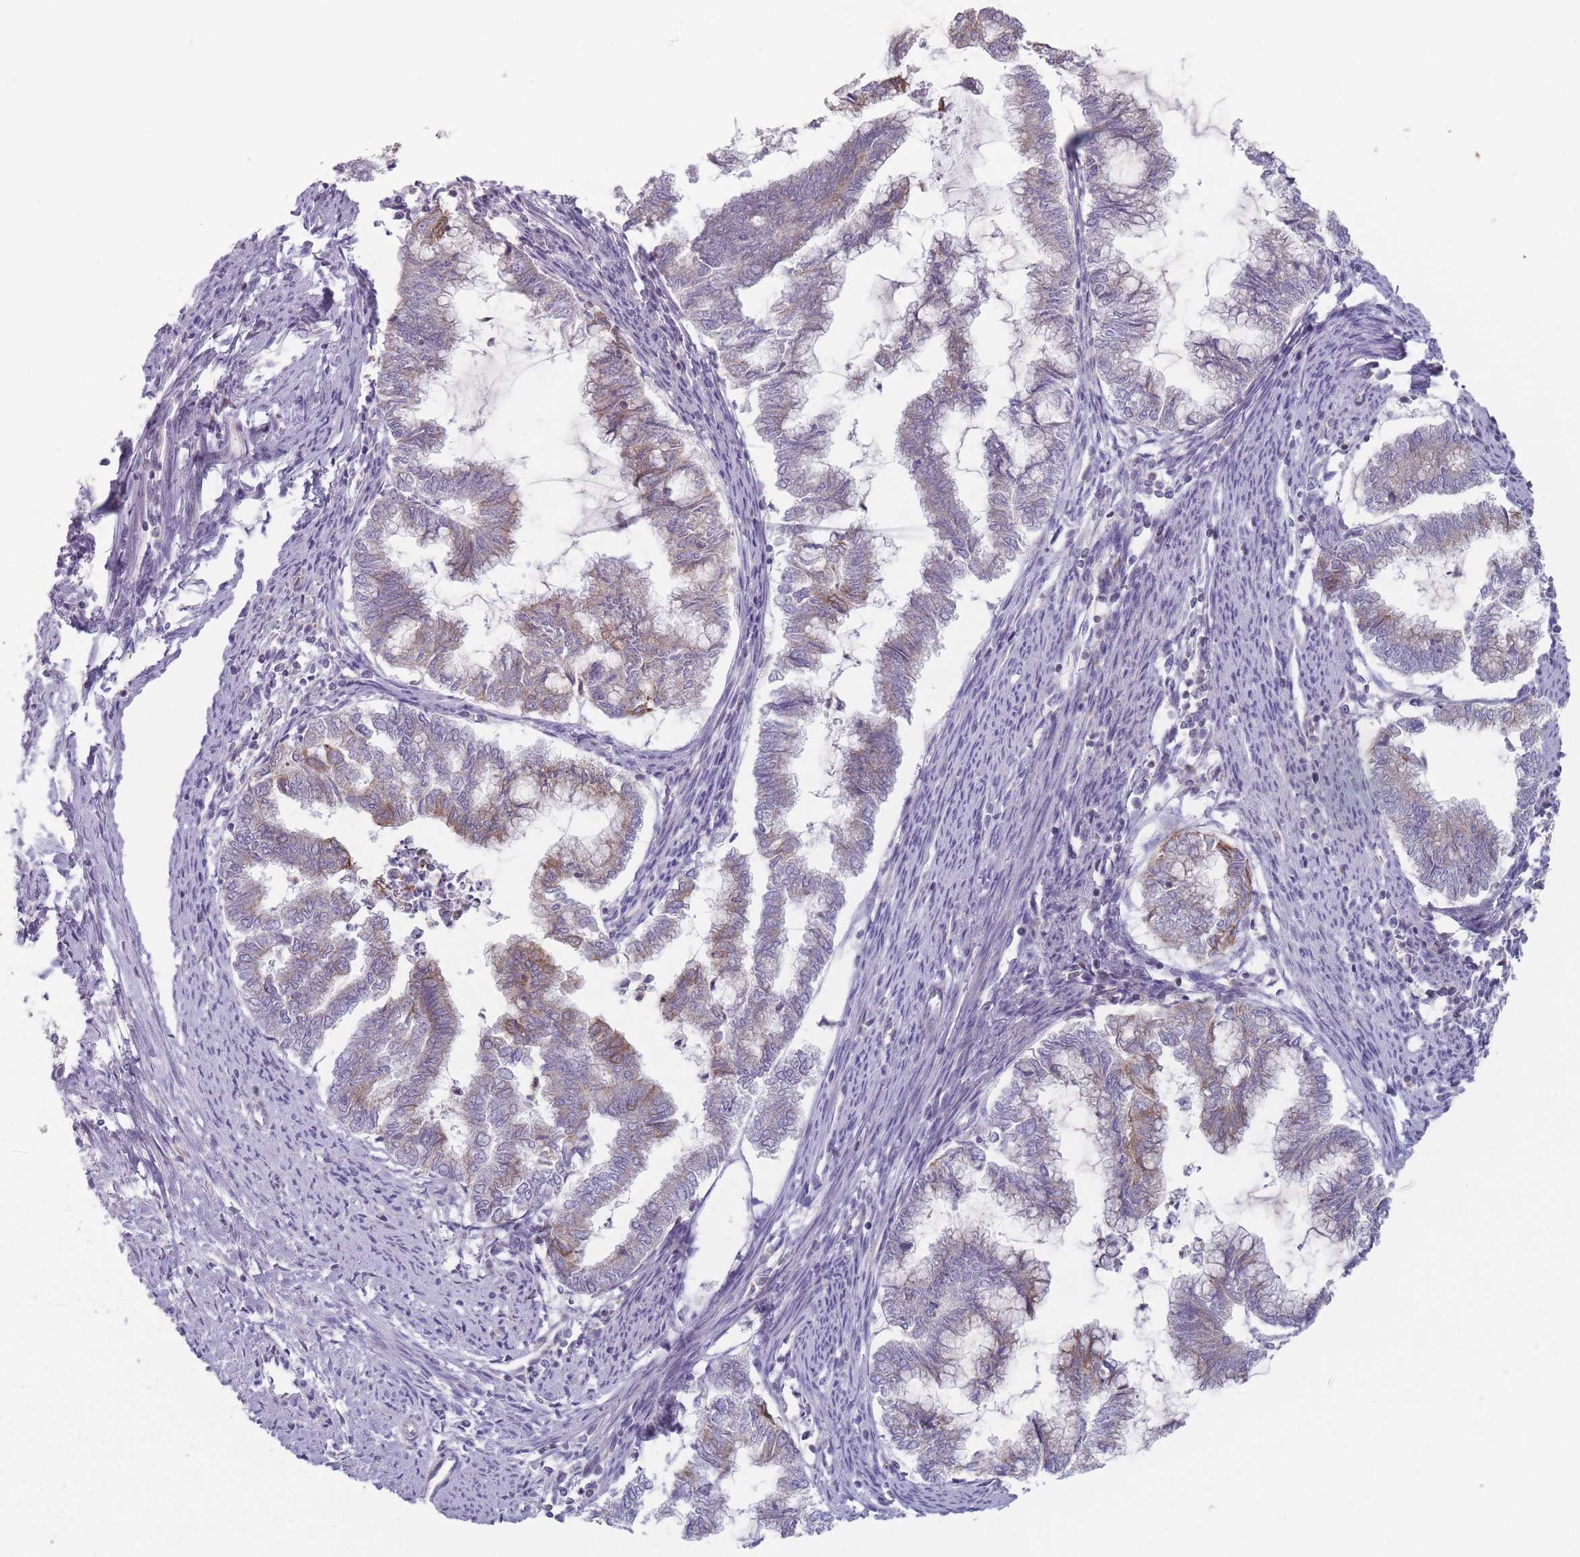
{"staining": {"intensity": "moderate", "quantity": "<25%", "location": "cytoplasmic/membranous"}, "tissue": "endometrial cancer", "cell_type": "Tumor cells", "image_type": "cancer", "snomed": [{"axis": "morphology", "description": "Adenocarcinoma, NOS"}, {"axis": "topography", "description": "Endometrium"}], "caption": "A histopathology image showing moderate cytoplasmic/membranous staining in about <25% of tumor cells in endometrial adenocarcinoma, as visualized by brown immunohistochemical staining.", "gene": "HSBP1L1", "patient": {"sex": "female", "age": 79}}